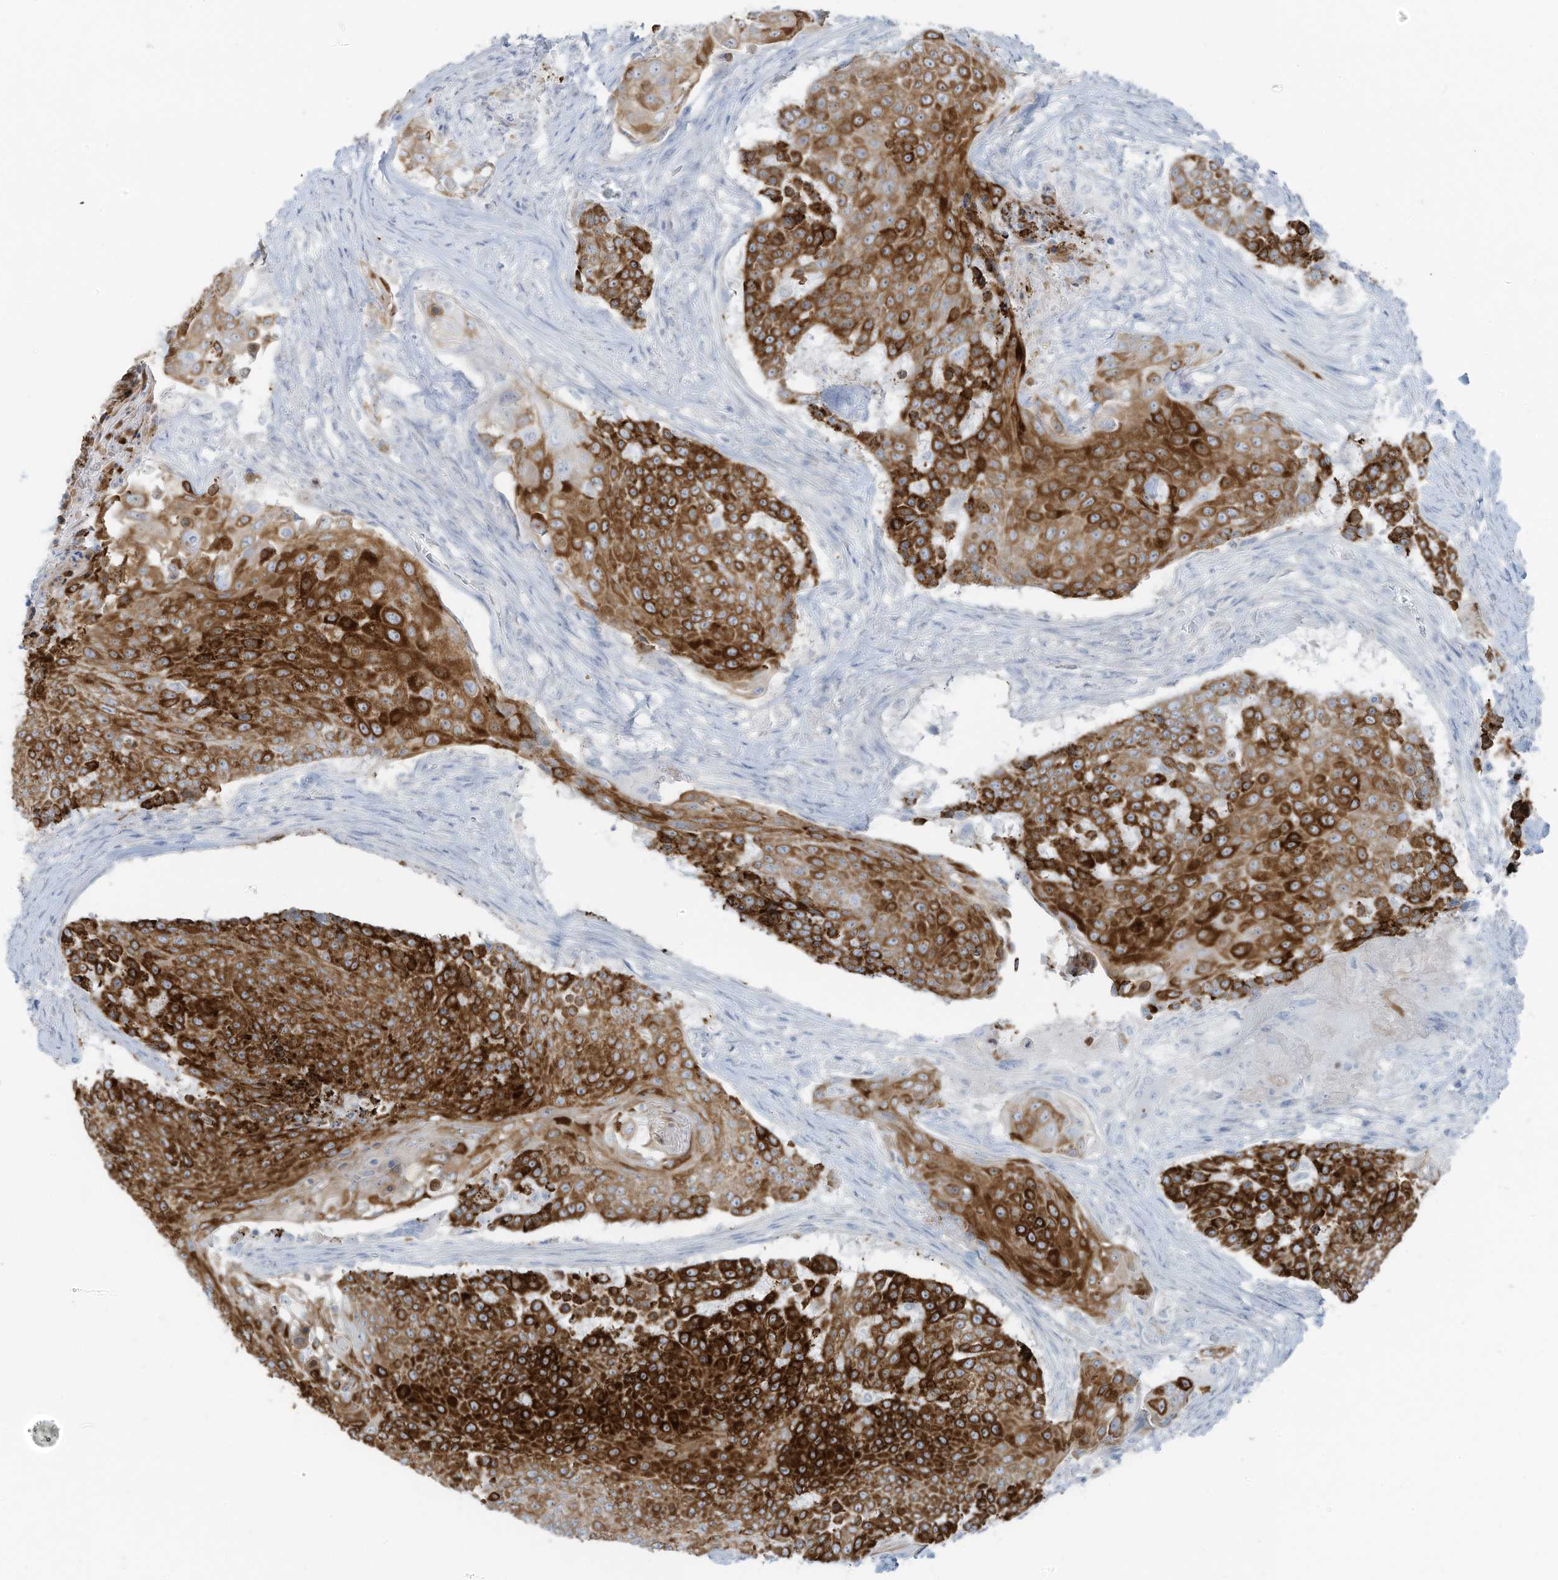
{"staining": {"intensity": "strong", "quantity": ">75%", "location": "cytoplasmic/membranous"}, "tissue": "urothelial cancer", "cell_type": "Tumor cells", "image_type": "cancer", "snomed": [{"axis": "morphology", "description": "Urothelial carcinoma, High grade"}, {"axis": "topography", "description": "Urinary bladder"}], "caption": "Immunohistochemical staining of urothelial carcinoma (high-grade) shows high levels of strong cytoplasmic/membranous protein positivity in approximately >75% of tumor cells.", "gene": "SLC25A43", "patient": {"sex": "female", "age": 63}}